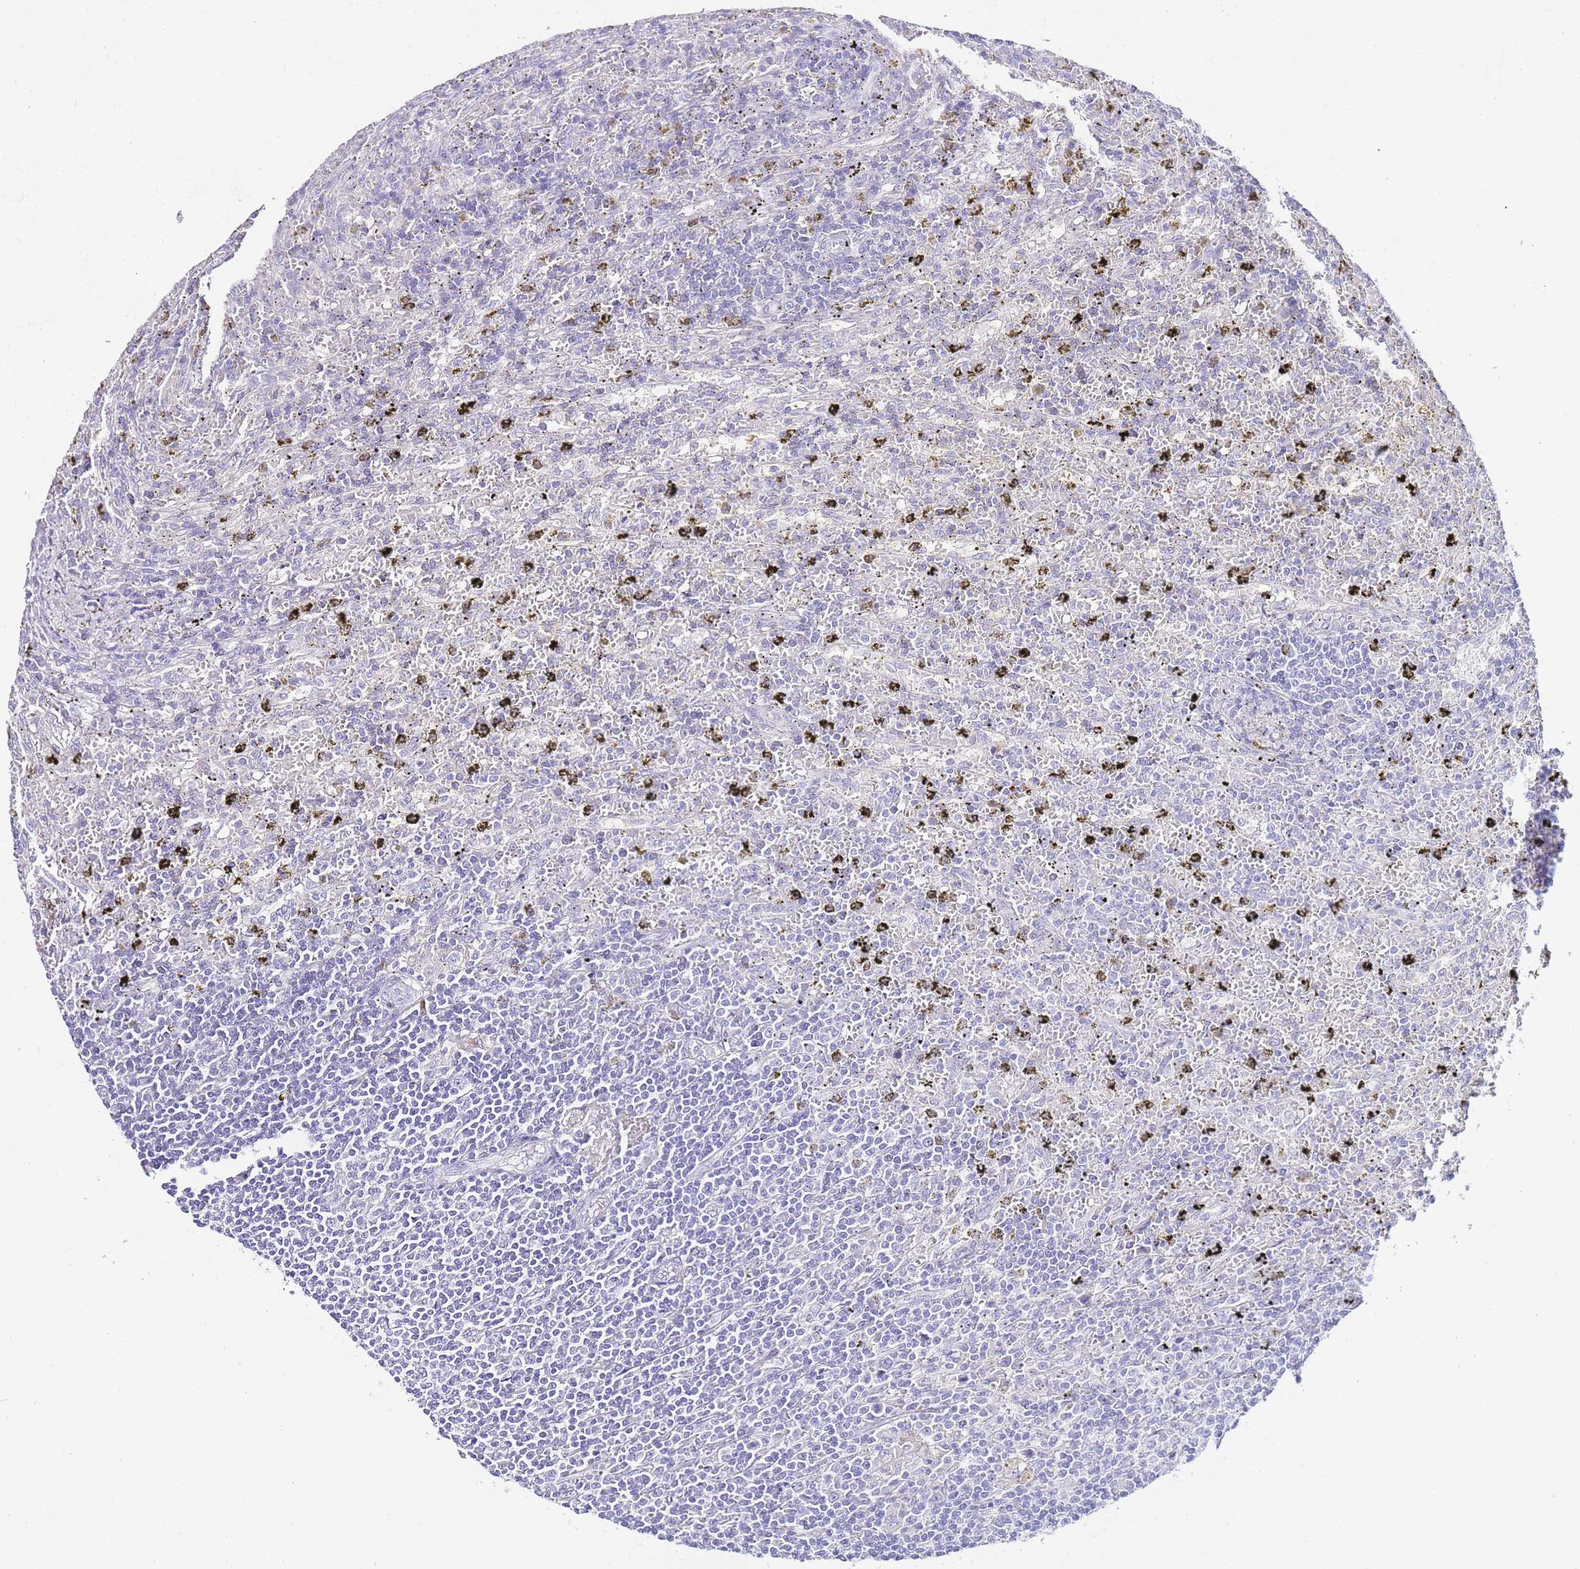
{"staining": {"intensity": "negative", "quantity": "none", "location": "none"}, "tissue": "lymphoma", "cell_type": "Tumor cells", "image_type": "cancer", "snomed": [{"axis": "morphology", "description": "Malignant lymphoma, non-Hodgkin's type, Low grade"}, {"axis": "topography", "description": "Spleen"}], "caption": "Tumor cells are negative for protein expression in human malignant lymphoma, non-Hodgkin's type (low-grade). (DAB (3,3'-diaminobenzidine) immunohistochemistry (IHC), high magnification).", "gene": "DPP4", "patient": {"sex": "male", "age": 76}}